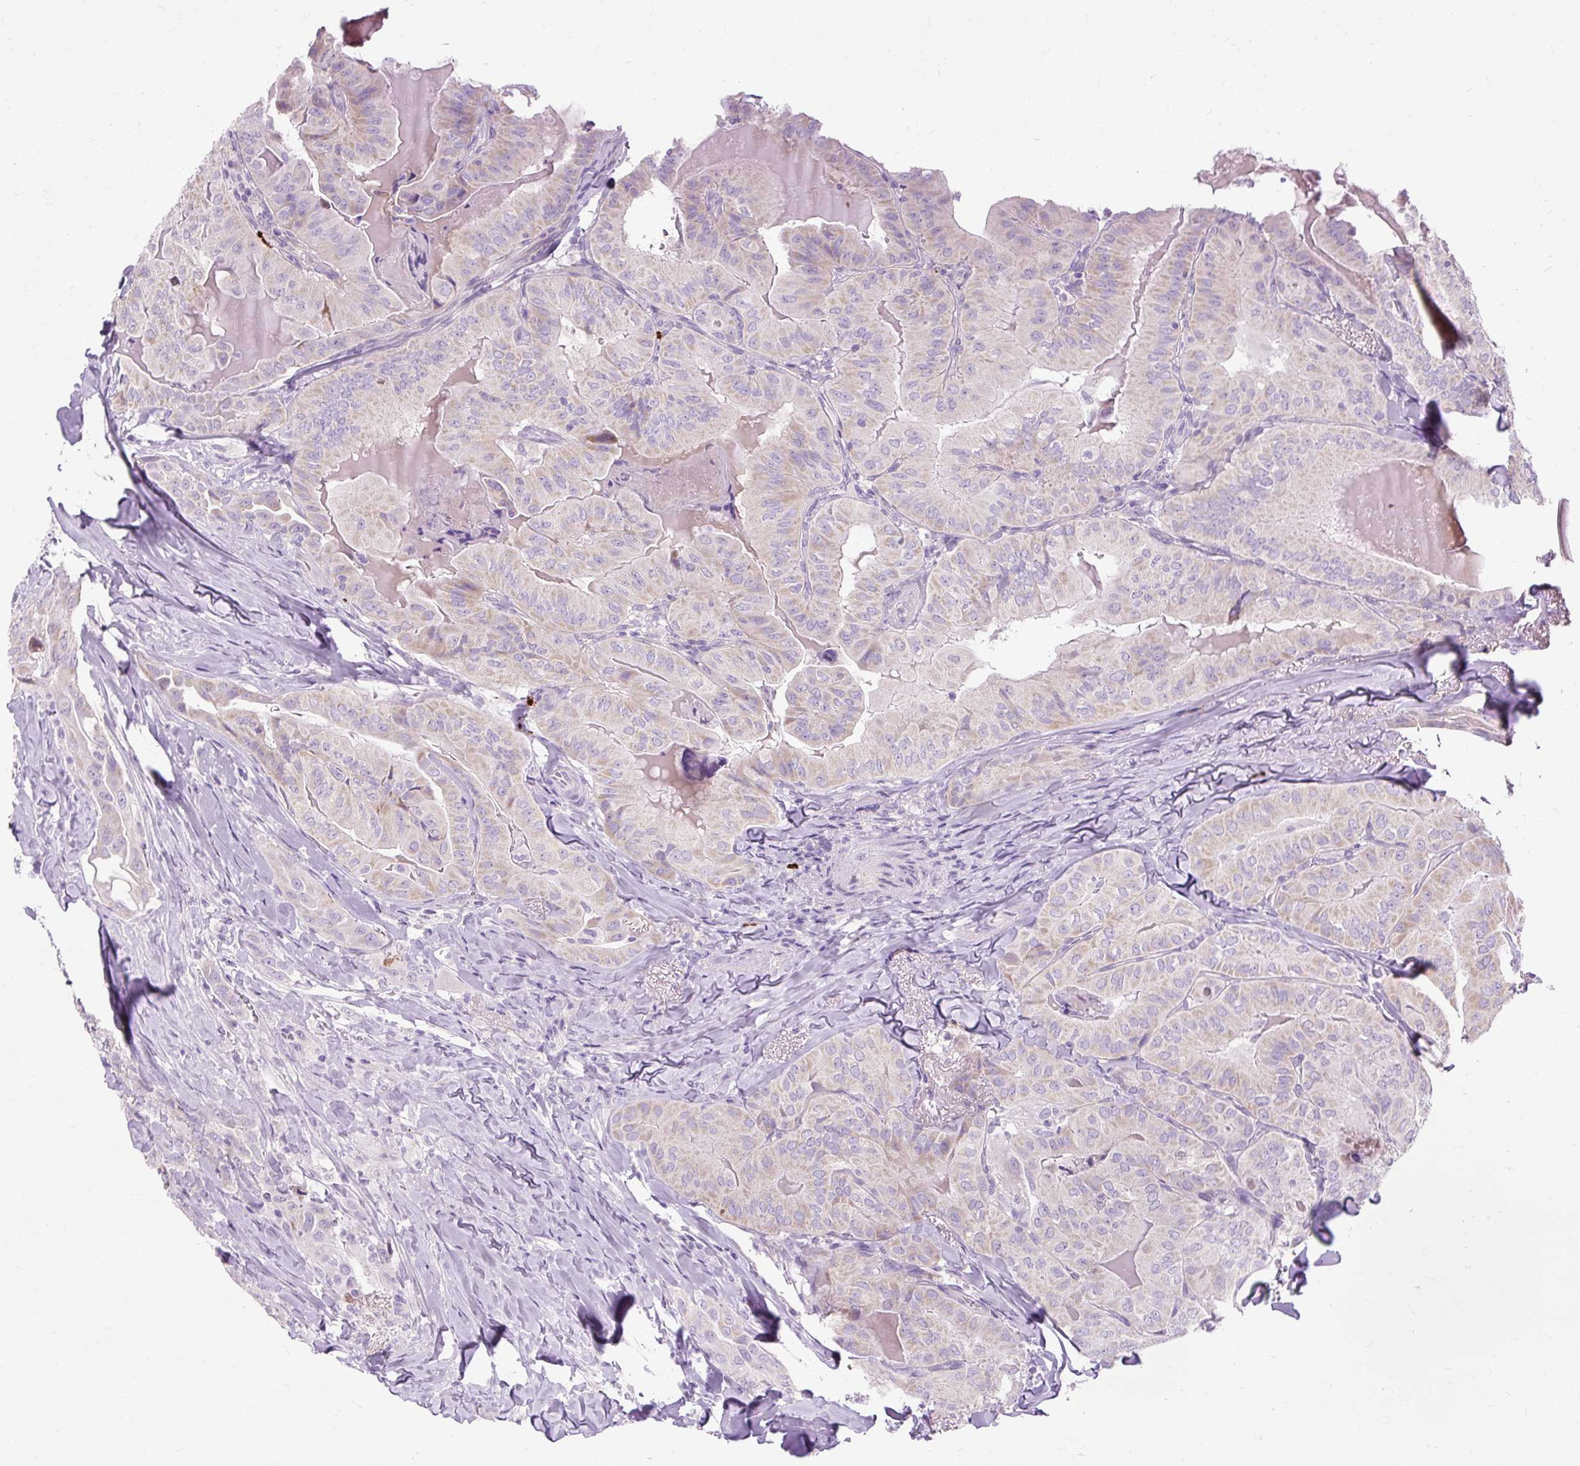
{"staining": {"intensity": "negative", "quantity": "none", "location": "none"}, "tissue": "thyroid cancer", "cell_type": "Tumor cells", "image_type": "cancer", "snomed": [{"axis": "morphology", "description": "Papillary adenocarcinoma, NOS"}, {"axis": "topography", "description": "Thyroid gland"}], "caption": "Immunohistochemistry photomicrograph of neoplastic tissue: thyroid cancer stained with DAB (3,3'-diaminobenzidine) shows no significant protein staining in tumor cells. (DAB IHC with hematoxylin counter stain).", "gene": "ARRDC2", "patient": {"sex": "female", "age": 68}}